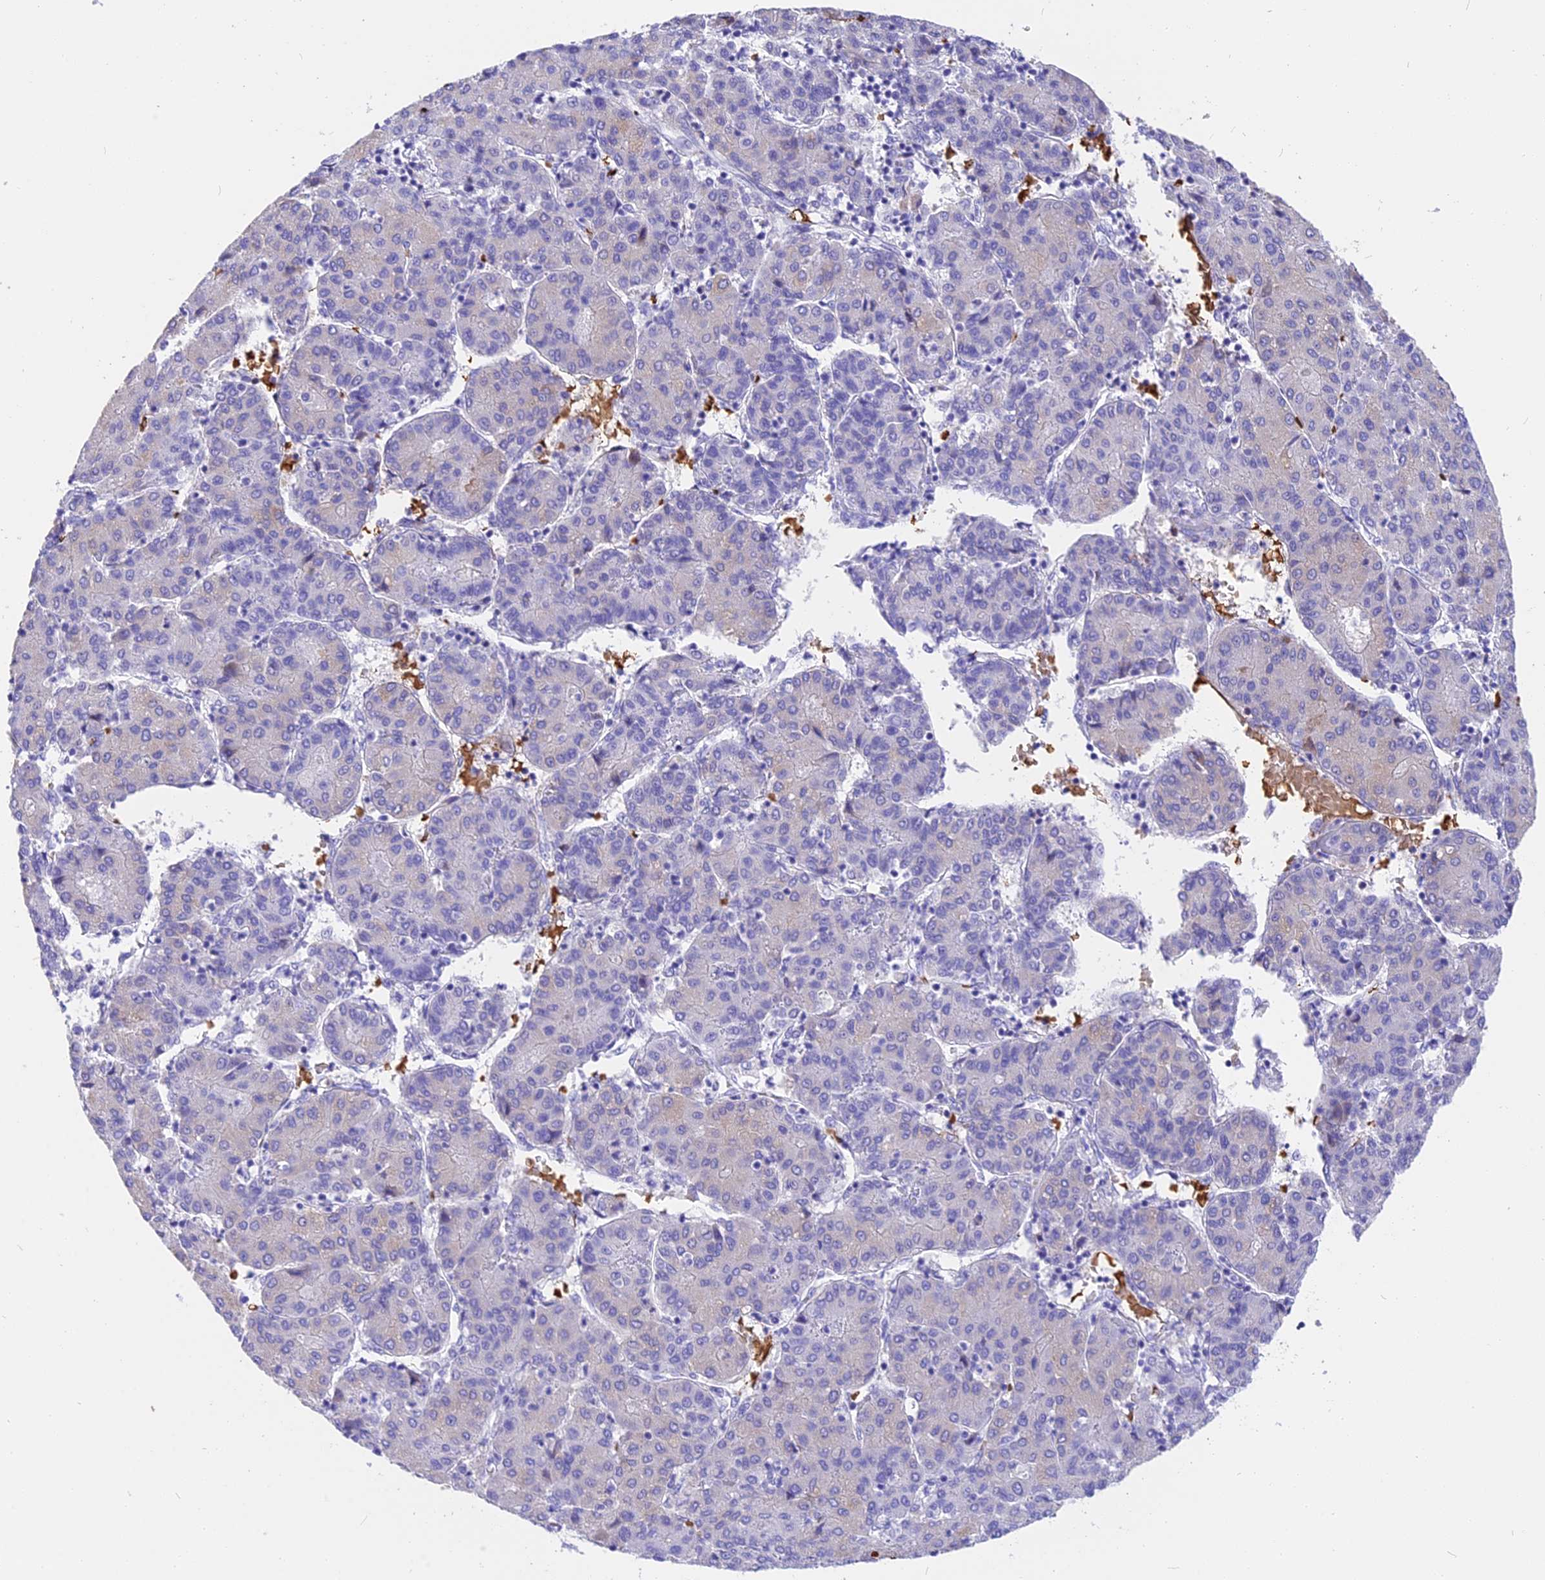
{"staining": {"intensity": "negative", "quantity": "none", "location": "none"}, "tissue": "liver cancer", "cell_type": "Tumor cells", "image_type": "cancer", "snomed": [{"axis": "morphology", "description": "Carcinoma, Hepatocellular, NOS"}, {"axis": "topography", "description": "Liver"}], "caption": "This histopathology image is of liver hepatocellular carcinoma stained with IHC to label a protein in brown with the nuclei are counter-stained blue. There is no positivity in tumor cells.", "gene": "TNNC2", "patient": {"sex": "male", "age": 65}}